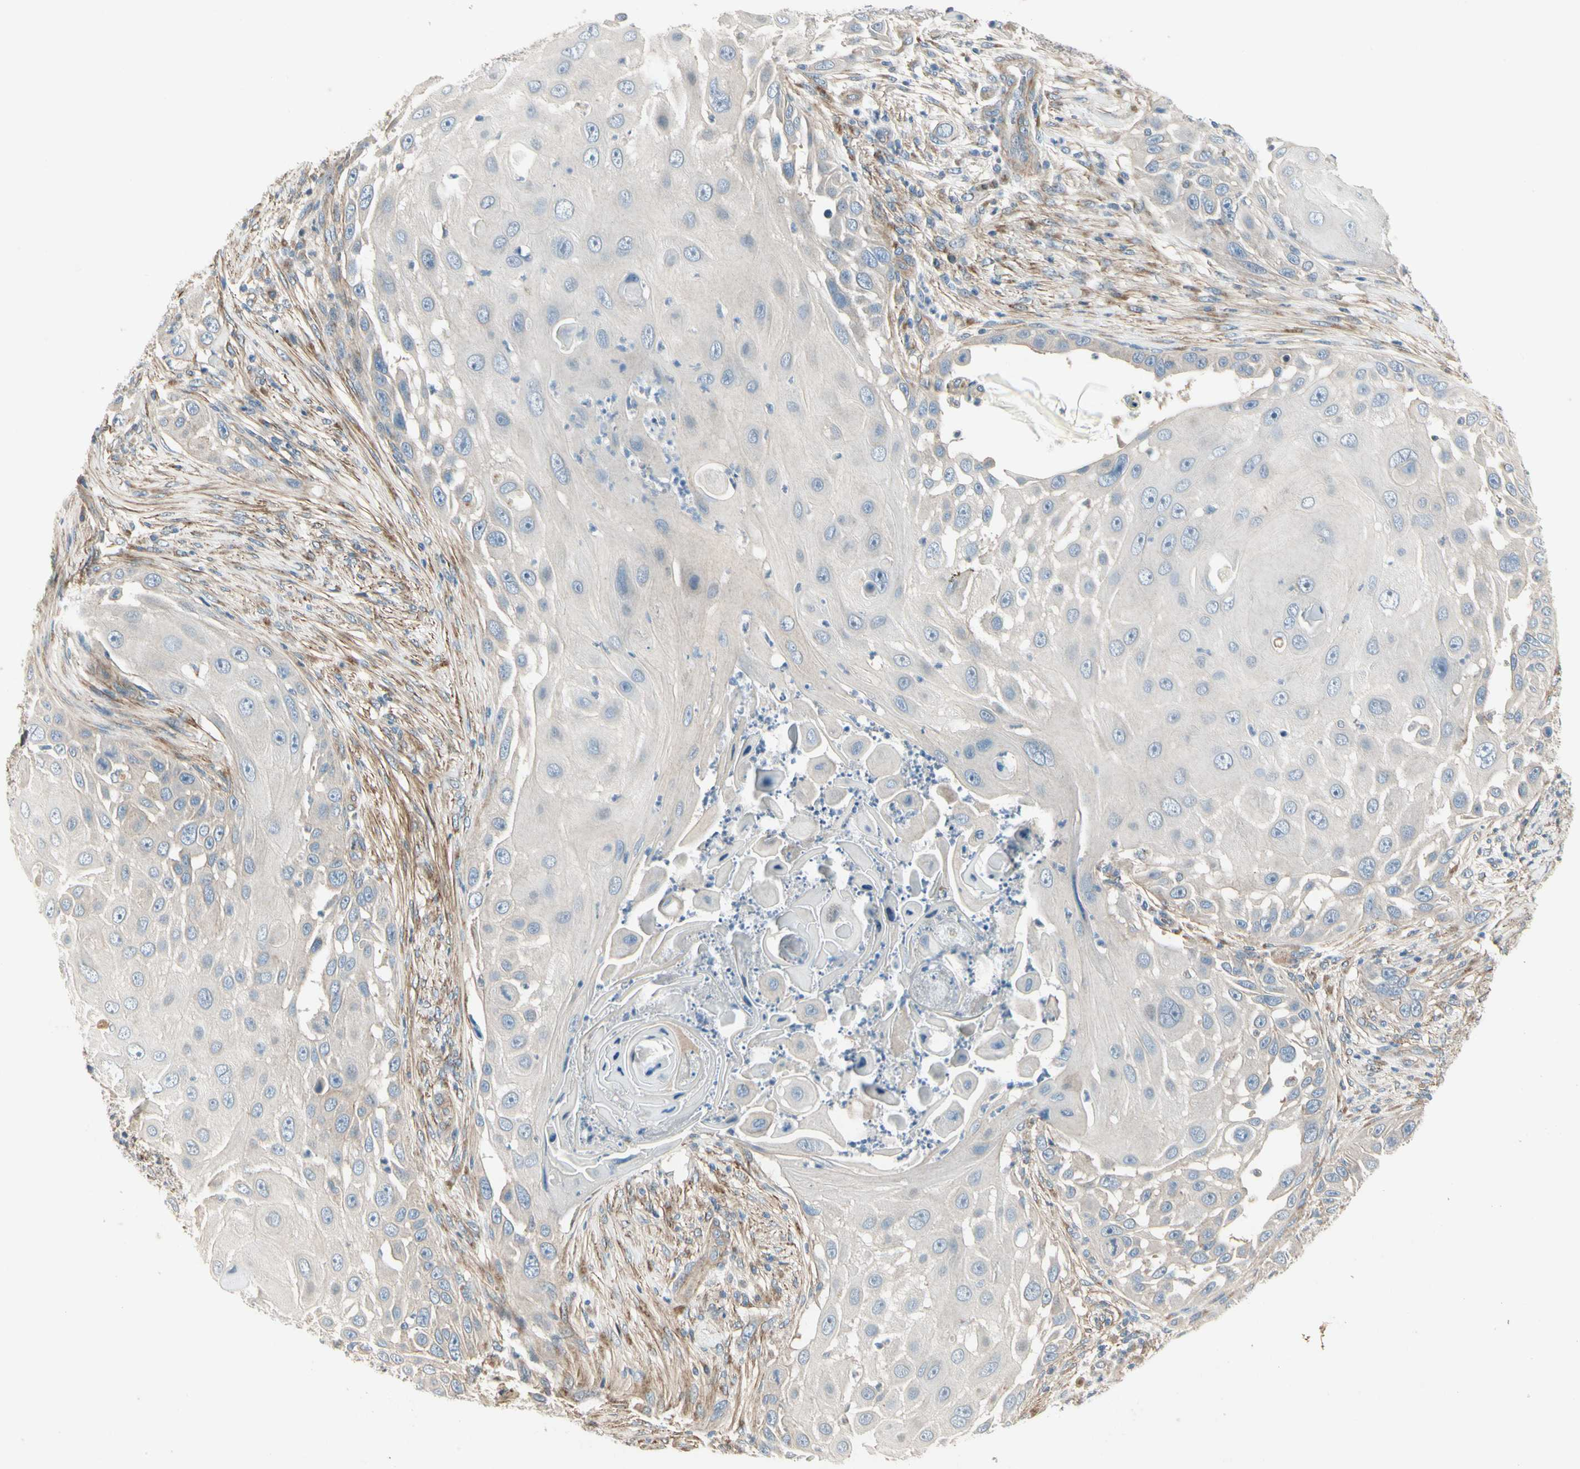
{"staining": {"intensity": "moderate", "quantity": "<25%", "location": "cytoplasmic/membranous"}, "tissue": "skin cancer", "cell_type": "Tumor cells", "image_type": "cancer", "snomed": [{"axis": "morphology", "description": "Squamous cell carcinoma, NOS"}, {"axis": "topography", "description": "Skin"}], "caption": "Moderate cytoplasmic/membranous staining for a protein is identified in approximately <25% of tumor cells of squamous cell carcinoma (skin) using immunohistochemistry.", "gene": "ABCA3", "patient": {"sex": "female", "age": 44}}